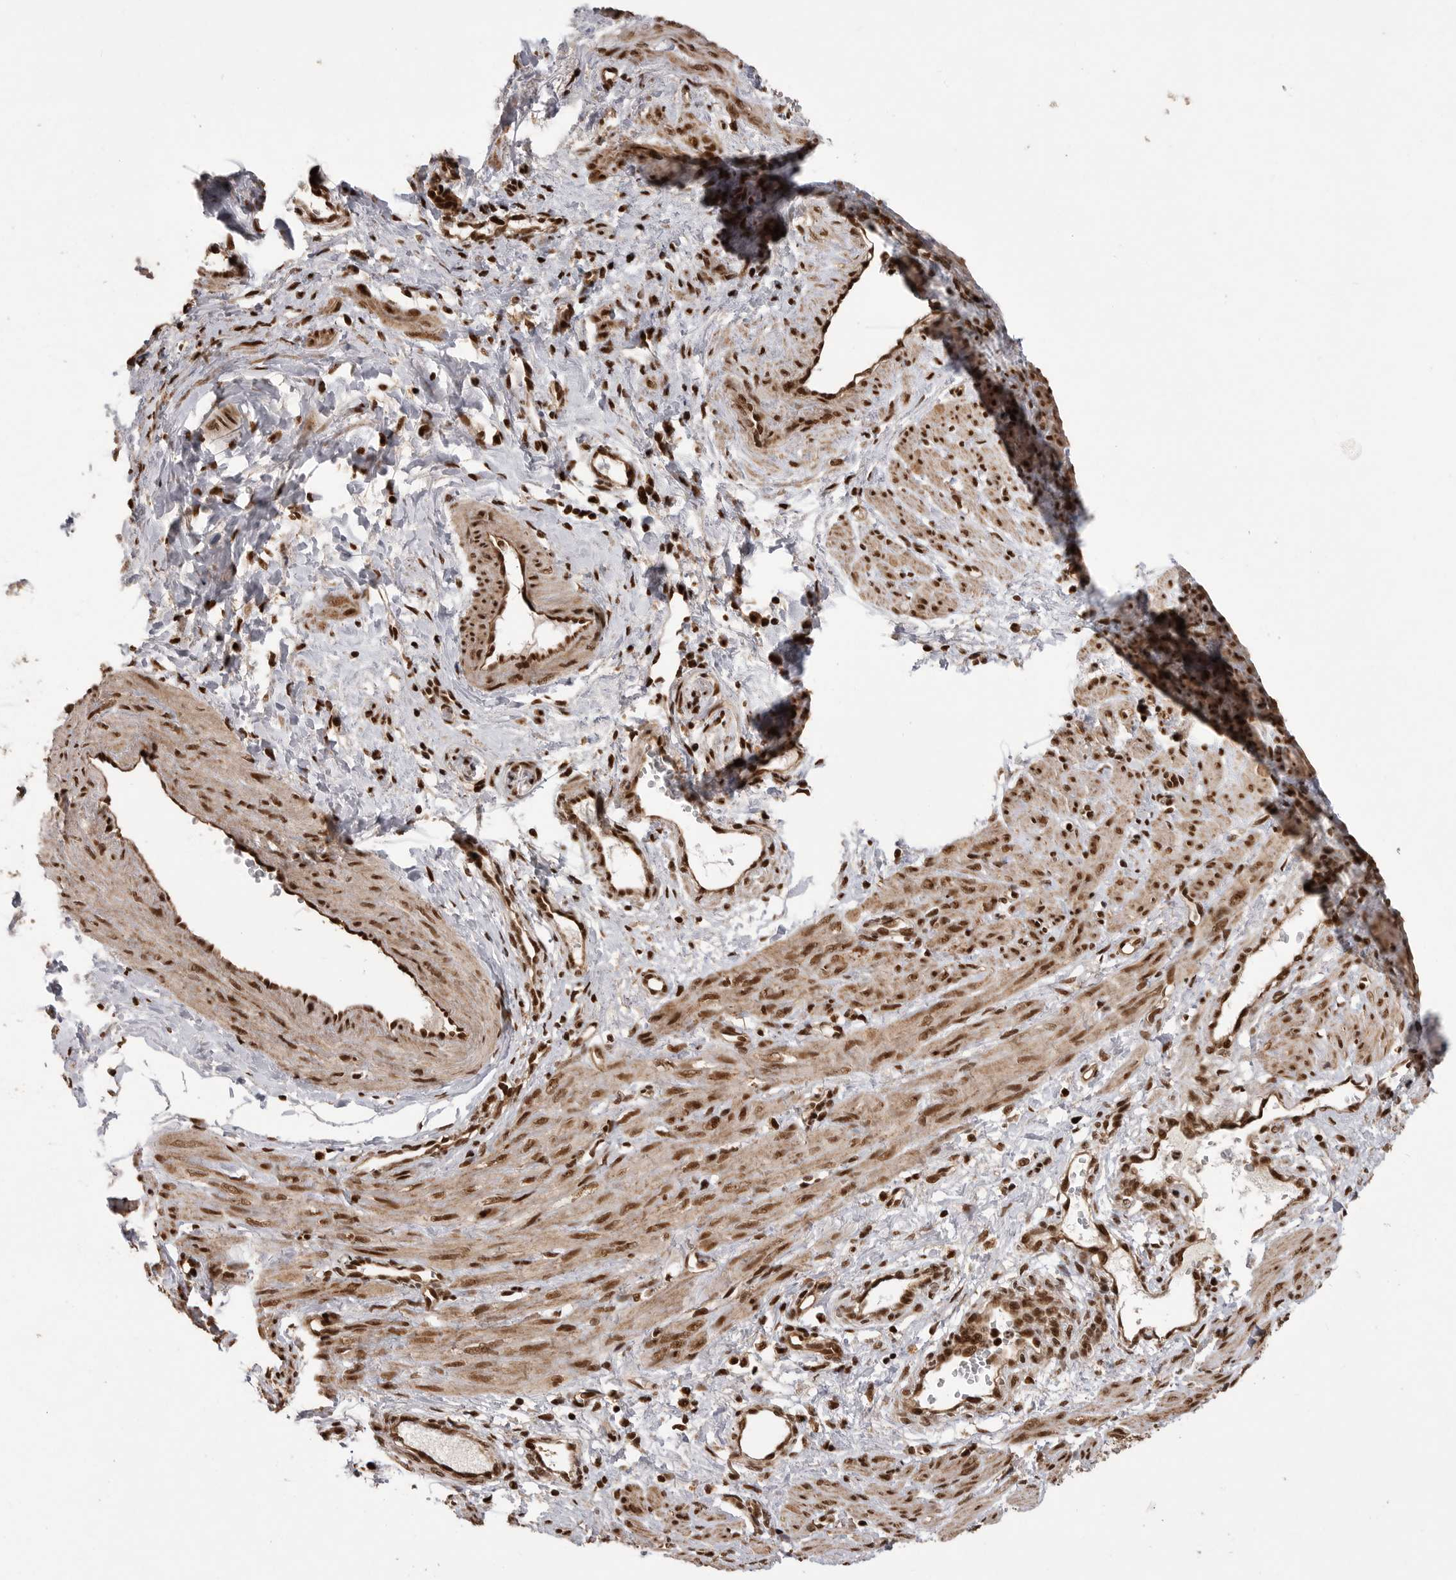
{"staining": {"intensity": "moderate", "quantity": ">75%", "location": "cytoplasmic/membranous,nuclear"}, "tissue": "smooth muscle", "cell_type": "Smooth muscle cells", "image_type": "normal", "snomed": [{"axis": "morphology", "description": "Normal tissue, NOS"}, {"axis": "topography", "description": "Endometrium"}], "caption": "High-power microscopy captured an immunohistochemistry (IHC) histopathology image of normal smooth muscle, revealing moderate cytoplasmic/membranous,nuclear positivity in about >75% of smooth muscle cells. (DAB (3,3'-diaminobenzidine) = brown stain, brightfield microscopy at high magnification).", "gene": "PPP1R8", "patient": {"sex": "female", "age": 33}}